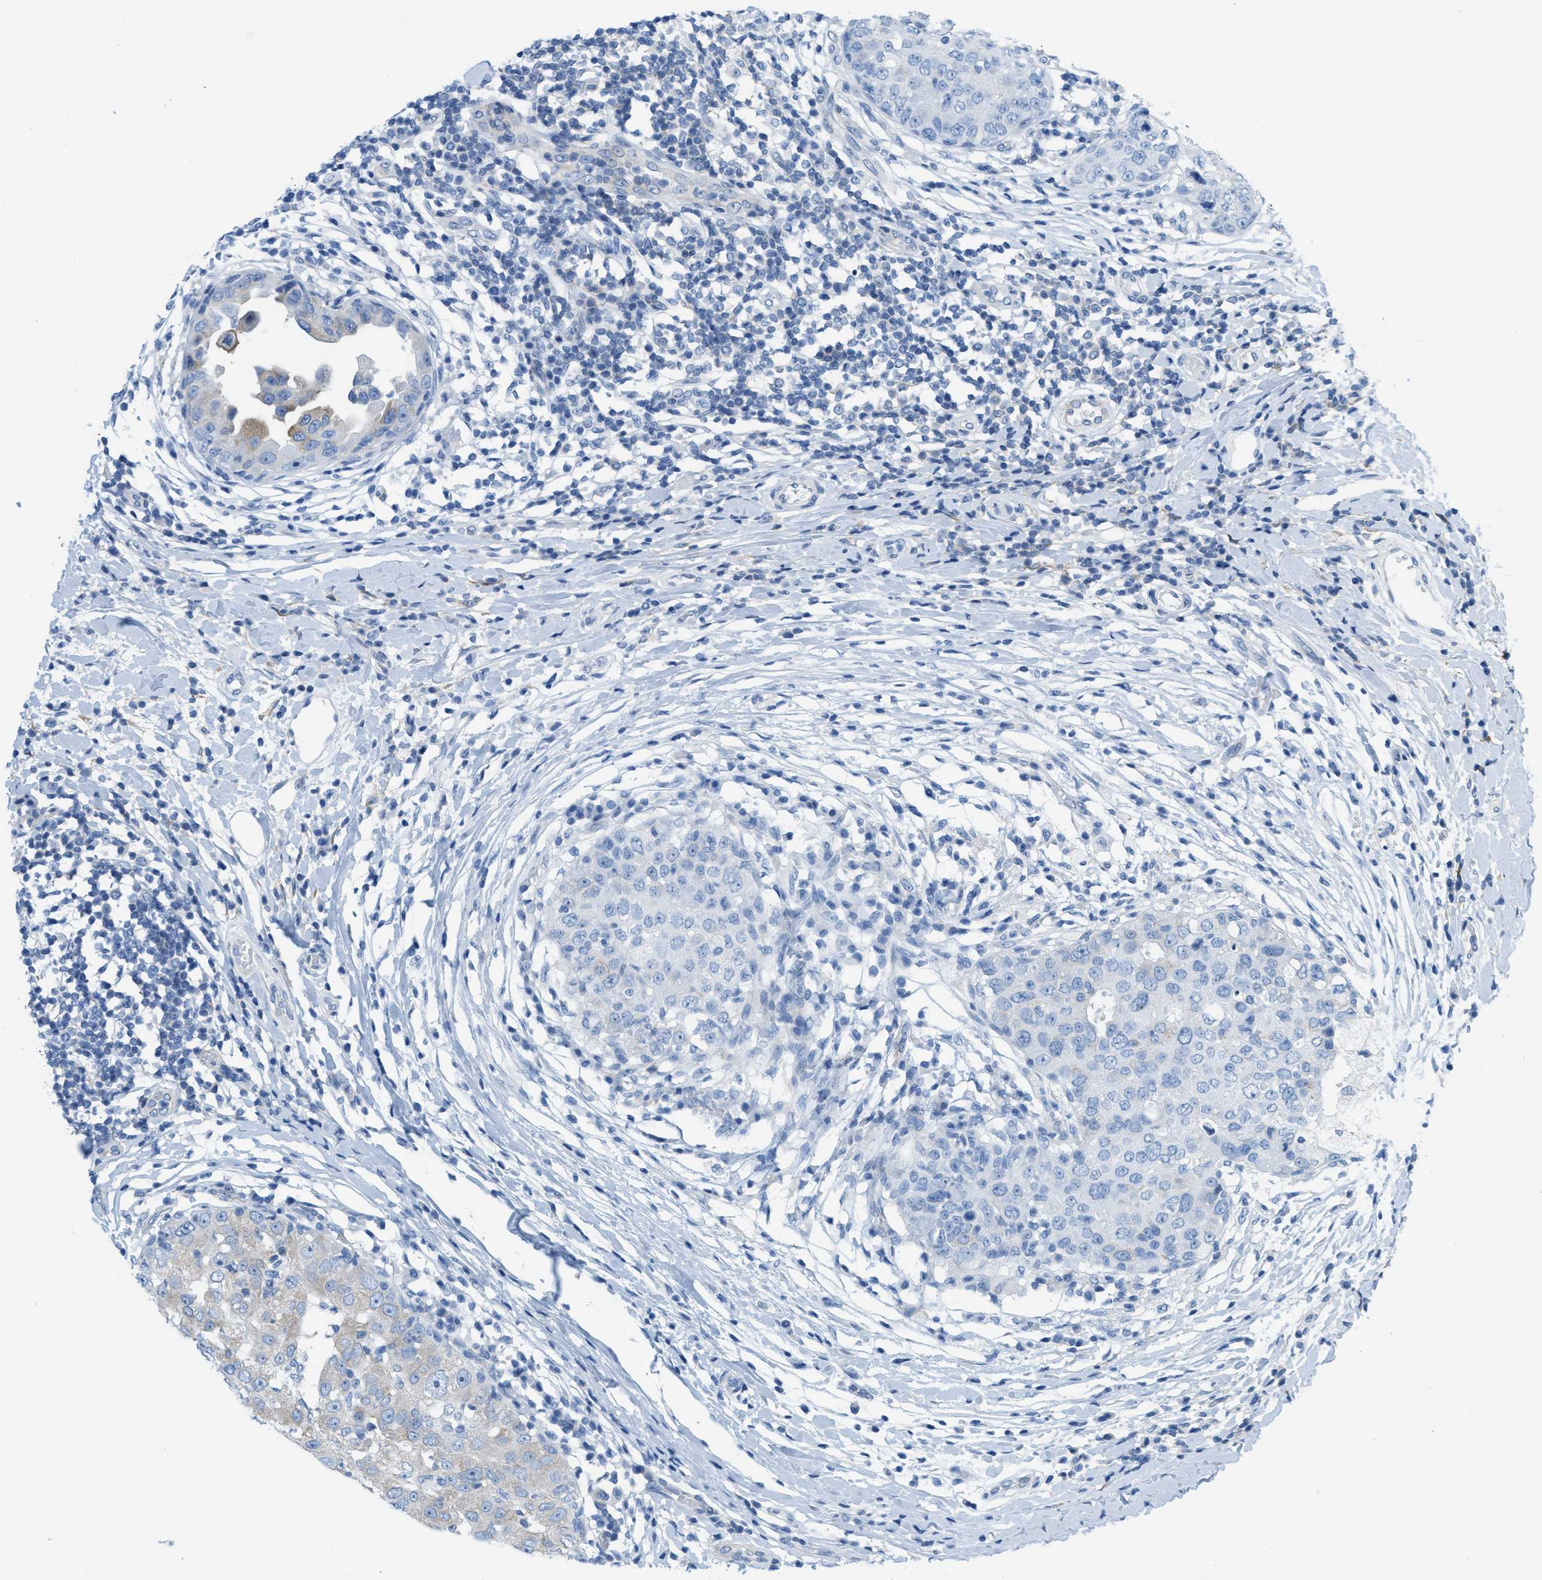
{"staining": {"intensity": "weak", "quantity": "<25%", "location": "cytoplasmic/membranous"}, "tissue": "breast cancer", "cell_type": "Tumor cells", "image_type": "cancer", "snomed": [{"axis": "morphology", "description": "Duct carcinoma"}, {"axis": "topography", "description": "Breast"}], "caption": "Immunohistochemistry histopathology image of breast cancer stained for a protein (brown), which demonstrates no staining in tumor cells.", "gene": "ASGR1", "patient": {"sex": "female", "age": 27}}